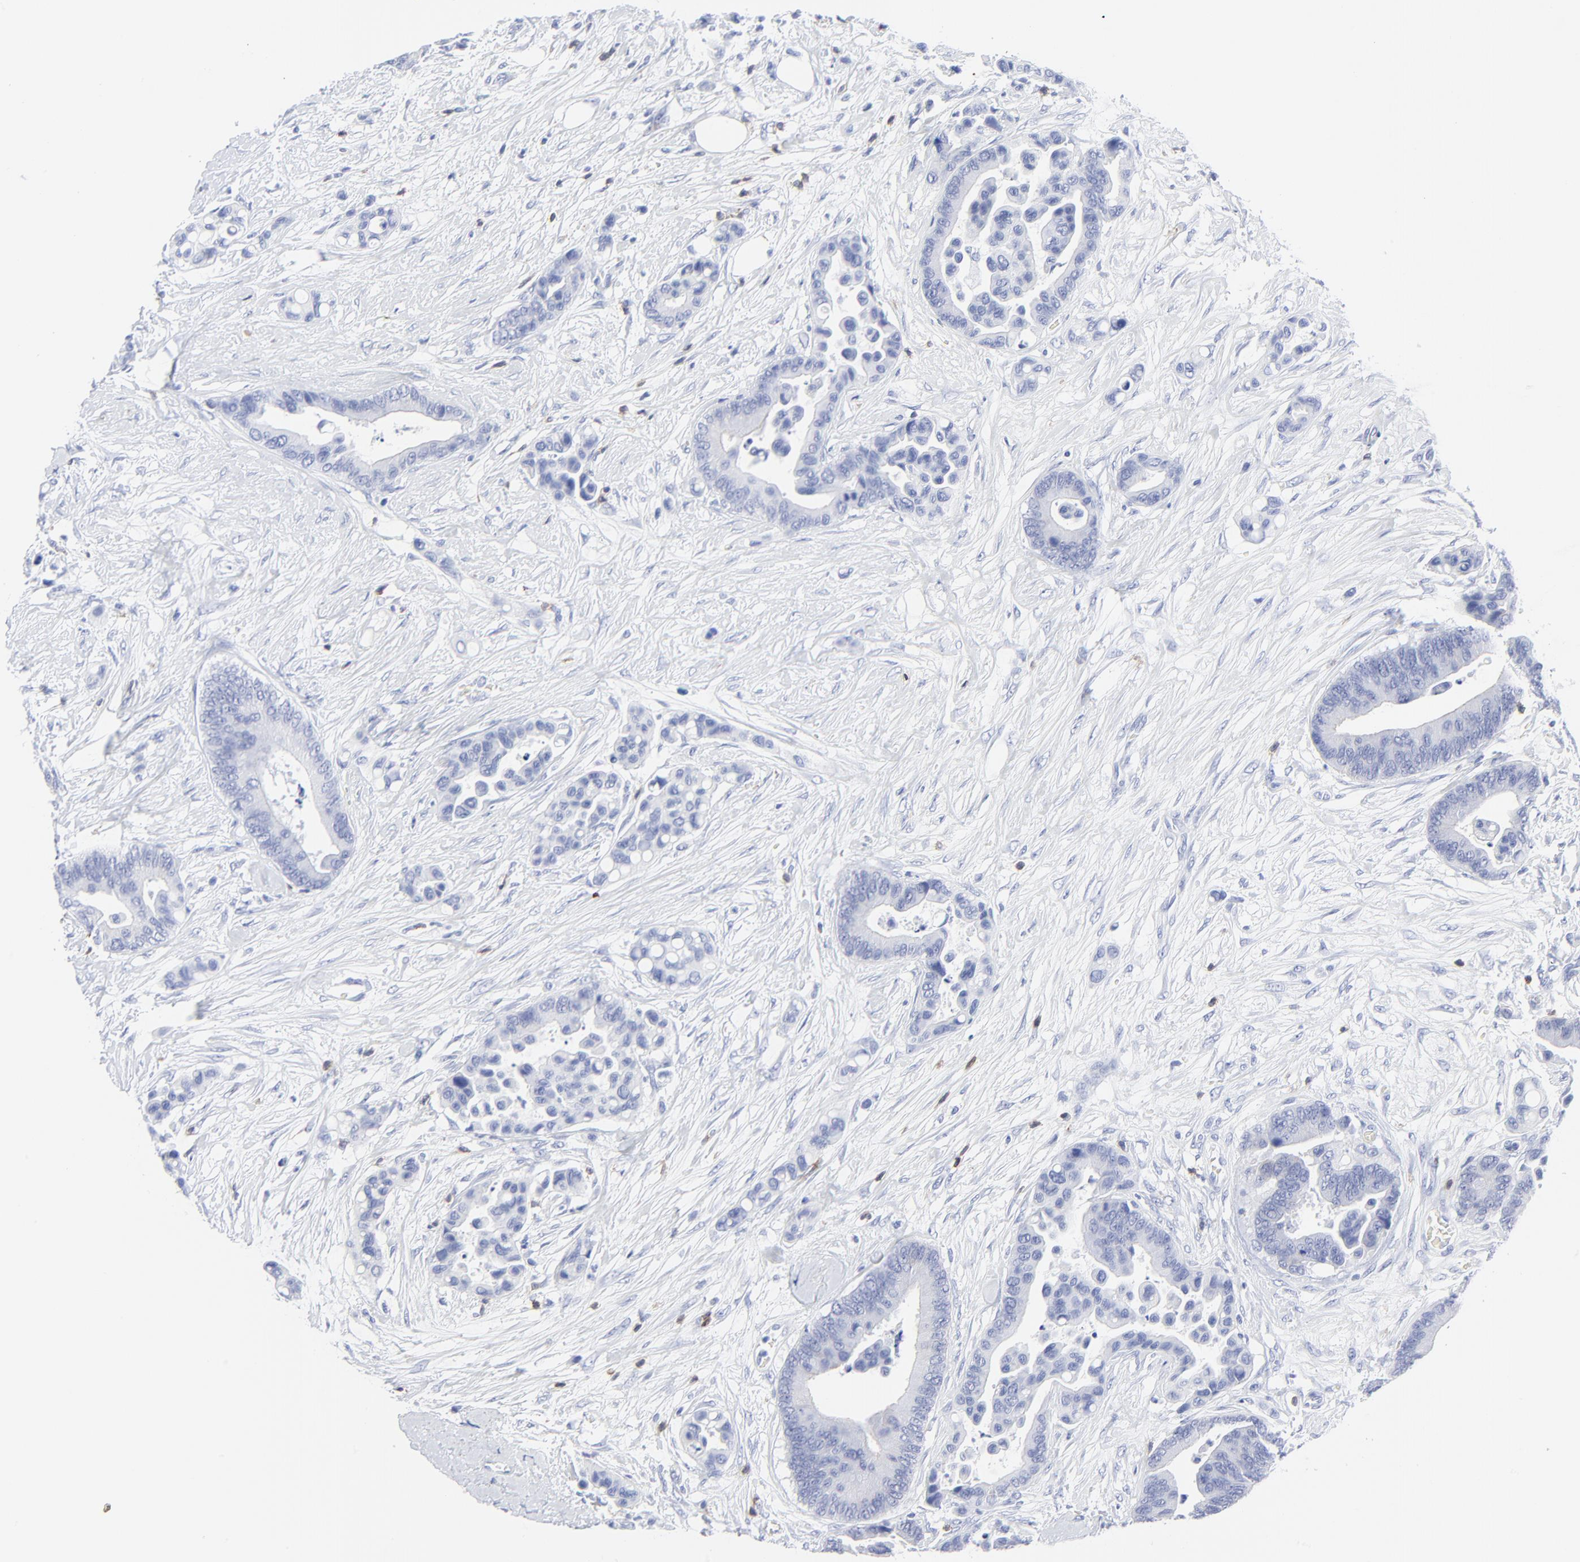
{"staining": {"intensity": "negative", "quantity": "none", "location": "none"}, "tissue": "colorectal cancer", "cell_type": "Tumor cells", "image_type": "cancer", "snomed": [{"axis": "morphology", "description": "Adenocarcinoma, NOS"}, {"axis": "topography", "description": "Colon"}], "caption": "Micrograph shows no significant protein expression in tumor cells of colorectal adenocarcinoma.", "gene": "LCK", "patient": {"sex": "male", "age": 82}}